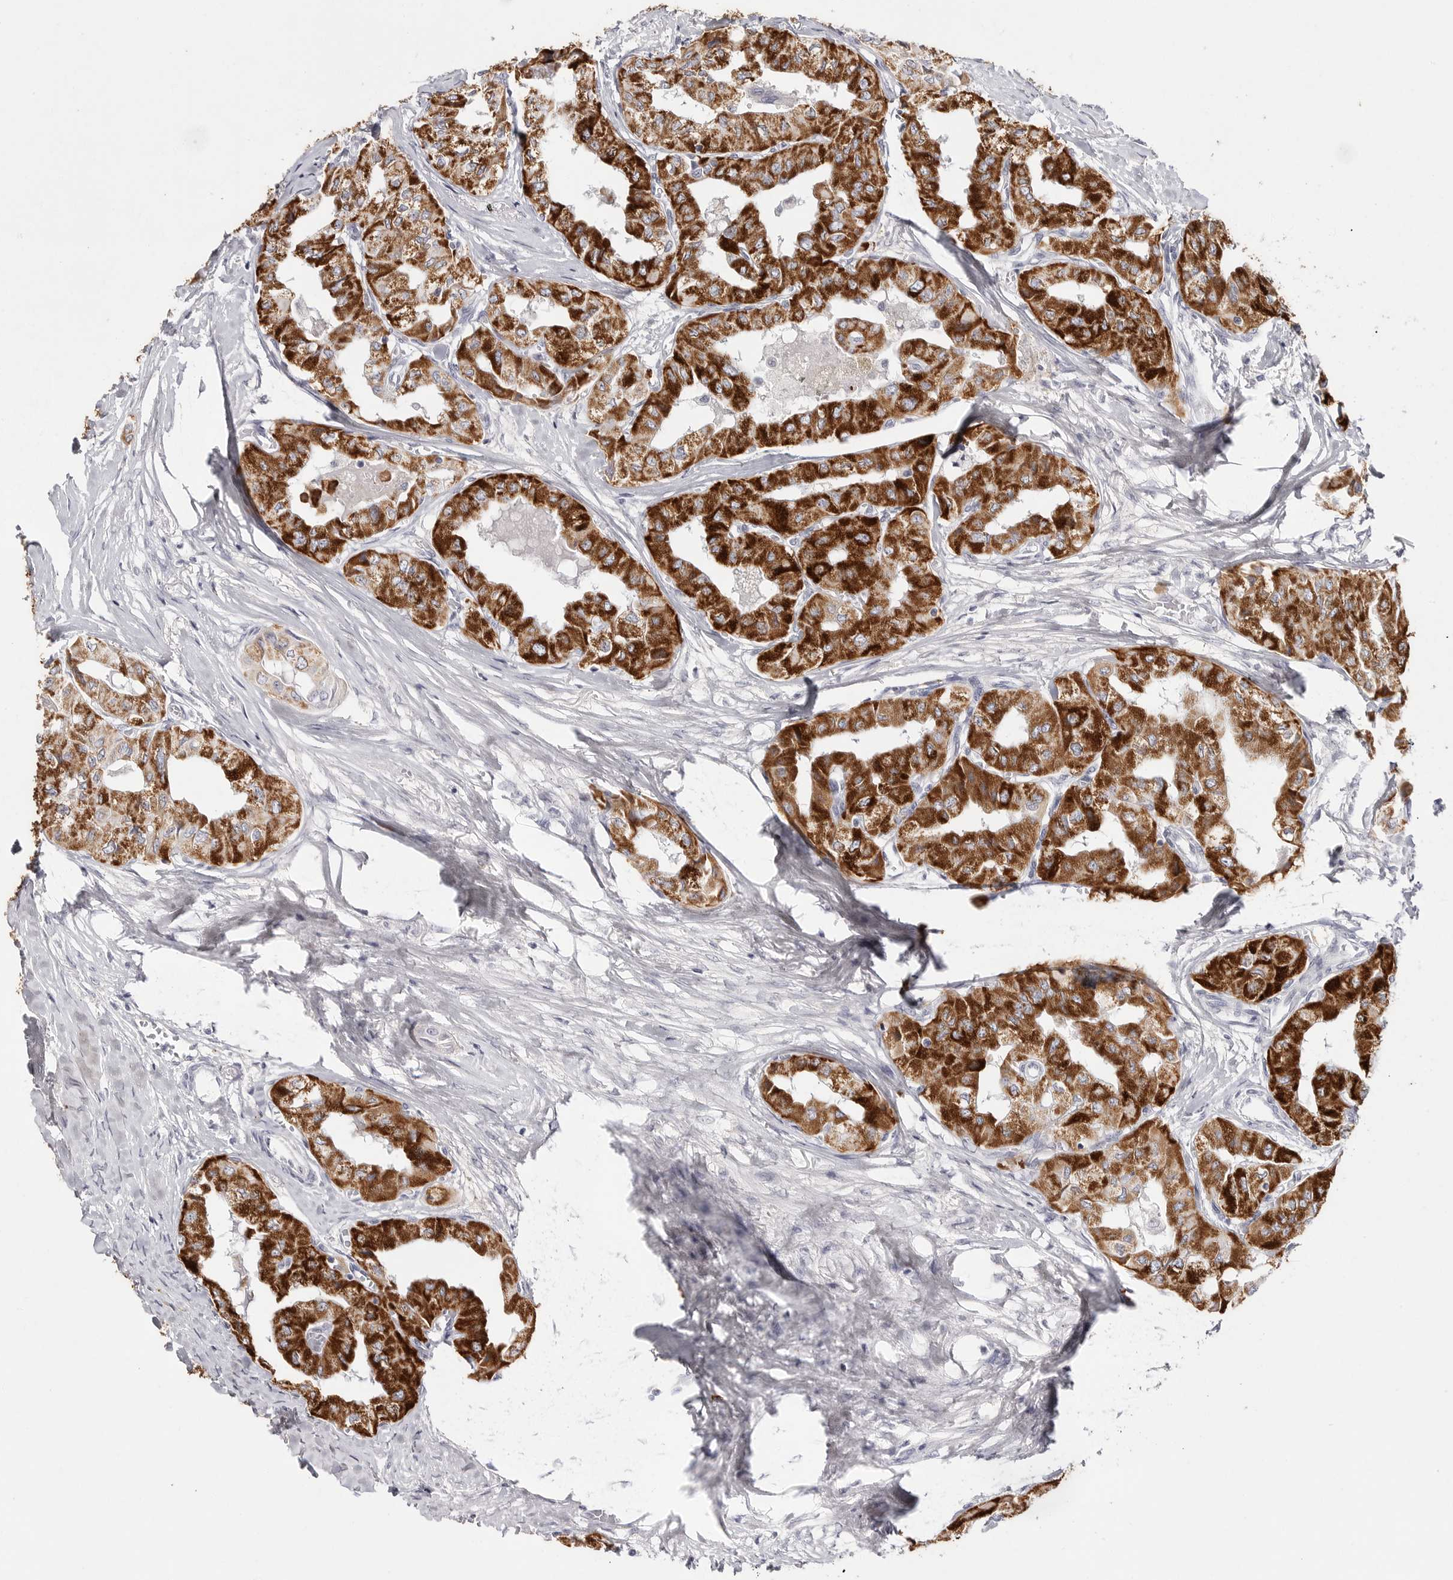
{"staining": {"intensity": "strong", "quantity": ">75%", "location": "cytoplasmic/membranous"}, "tissue": "thyroid cancer", "cell_type": "Tumor cells", "image_type": "cancer", "snomed": [{"axis": "morphology", "description": "Papillary adenocarcinoma, NOS"}, {"axis": "topography", "description": "Thyroid gland"}], "caption": "The immunohistochemical stain labels strong cytoplasmic/membranous staining in tumor cells of thyroid papillary adenocarcinoma tissue. The staining is performed using DAB (3,3'-diaminobenzidine) brown chromogen to label protein expression. The nuclei are counter-stained blue using hematoxylin.", "gene": "ELP3", "patient": {"sex": "female", "age": 59}}